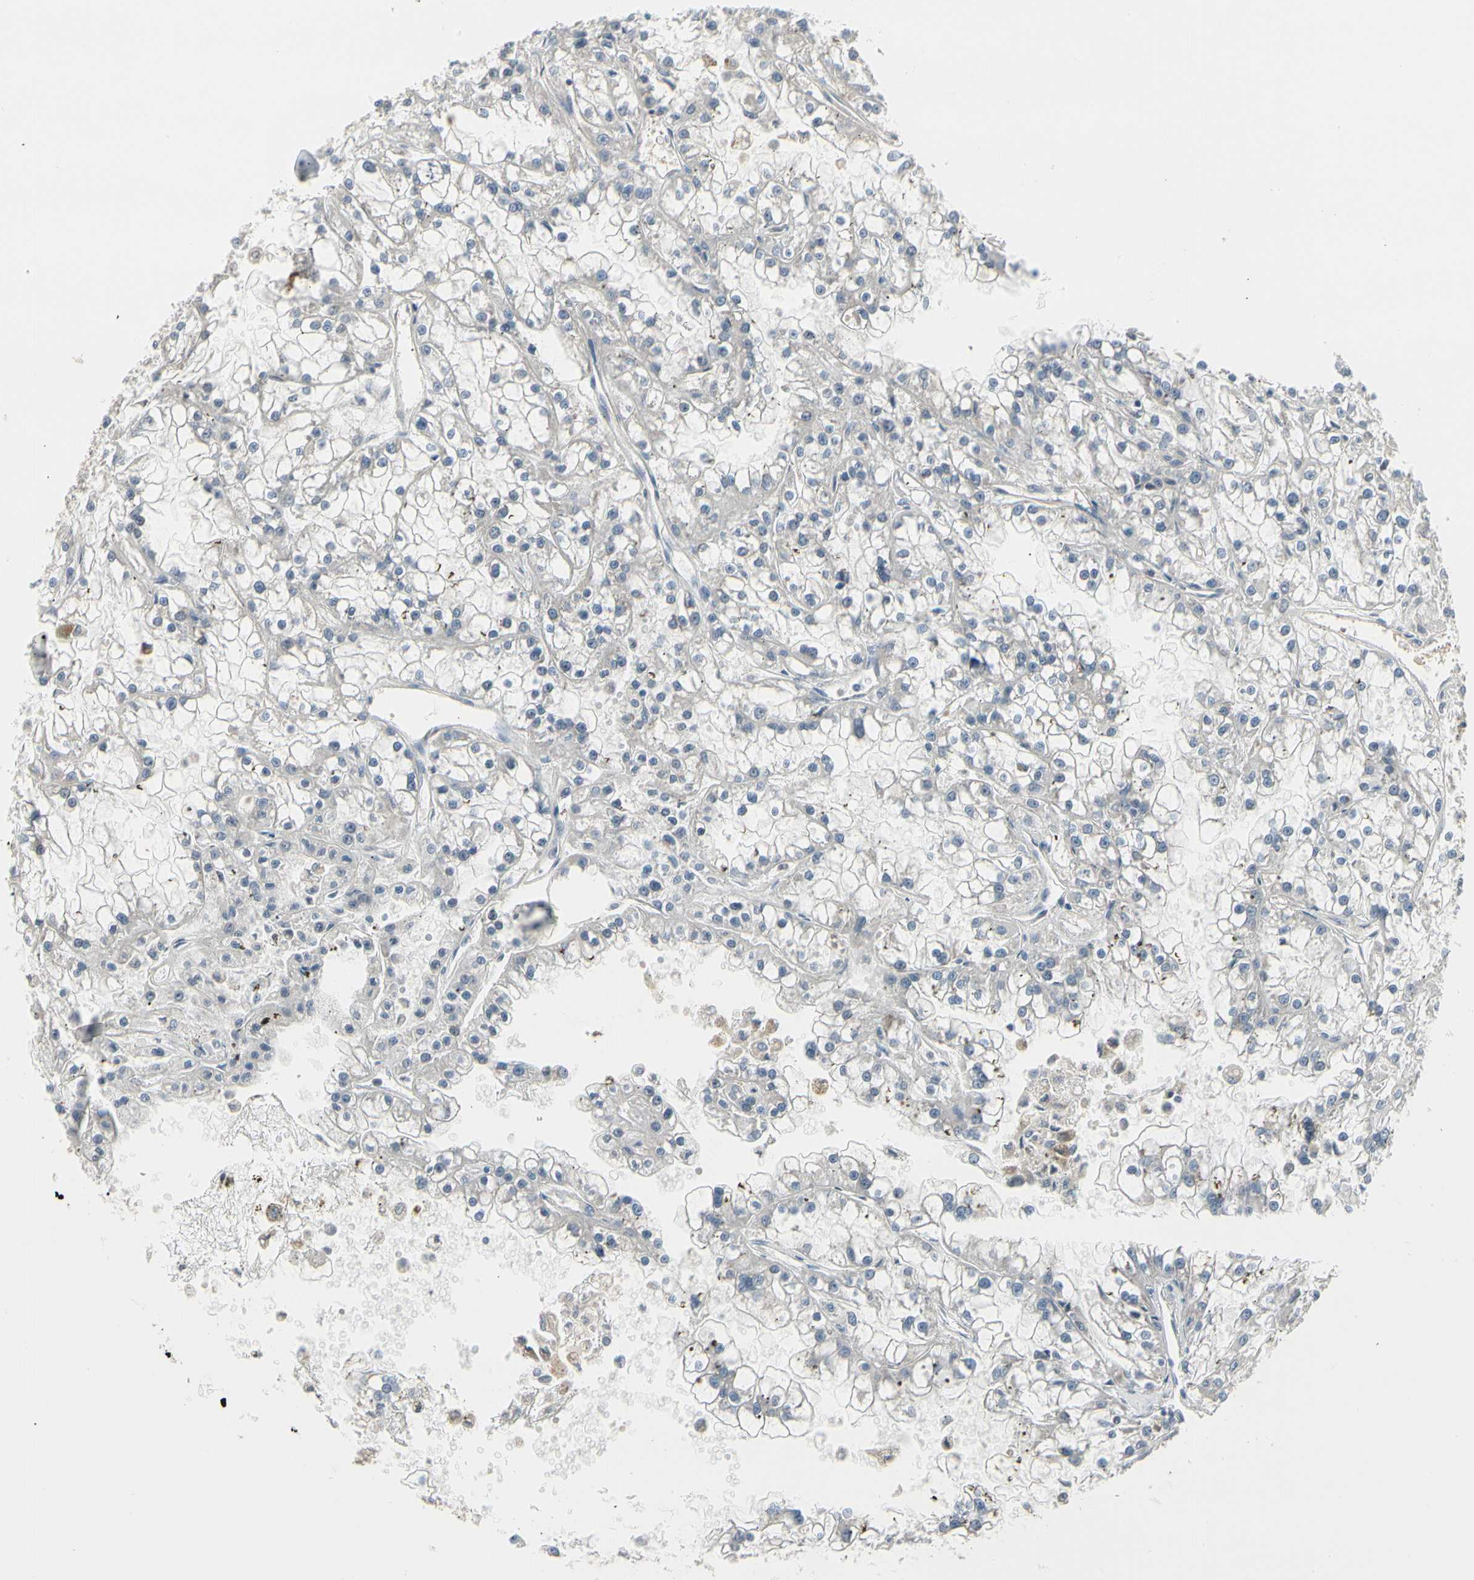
{"staining": {"intensity": "weak", "quantity": "<25%", "location": "cytoplasmic/membranous"}, "tissue": "renal cancer", "cell_type": "Tumor cells", "image_type": "cancer", "snomed": [{"axis": "morphology", "description": "Adenocarcinoma, NOS"}, {"axis": "topography", "description": "Kidney"}], "caption": "Renal cancer (adenocarcinoma) was stained to show a protein in brown. There is no significant positivity in tumor cells. (Immunohistochemistry, brightfield microscopy, high magnification).", "gene": "GRN", "patient": {"sex": "female", "age": 52}}